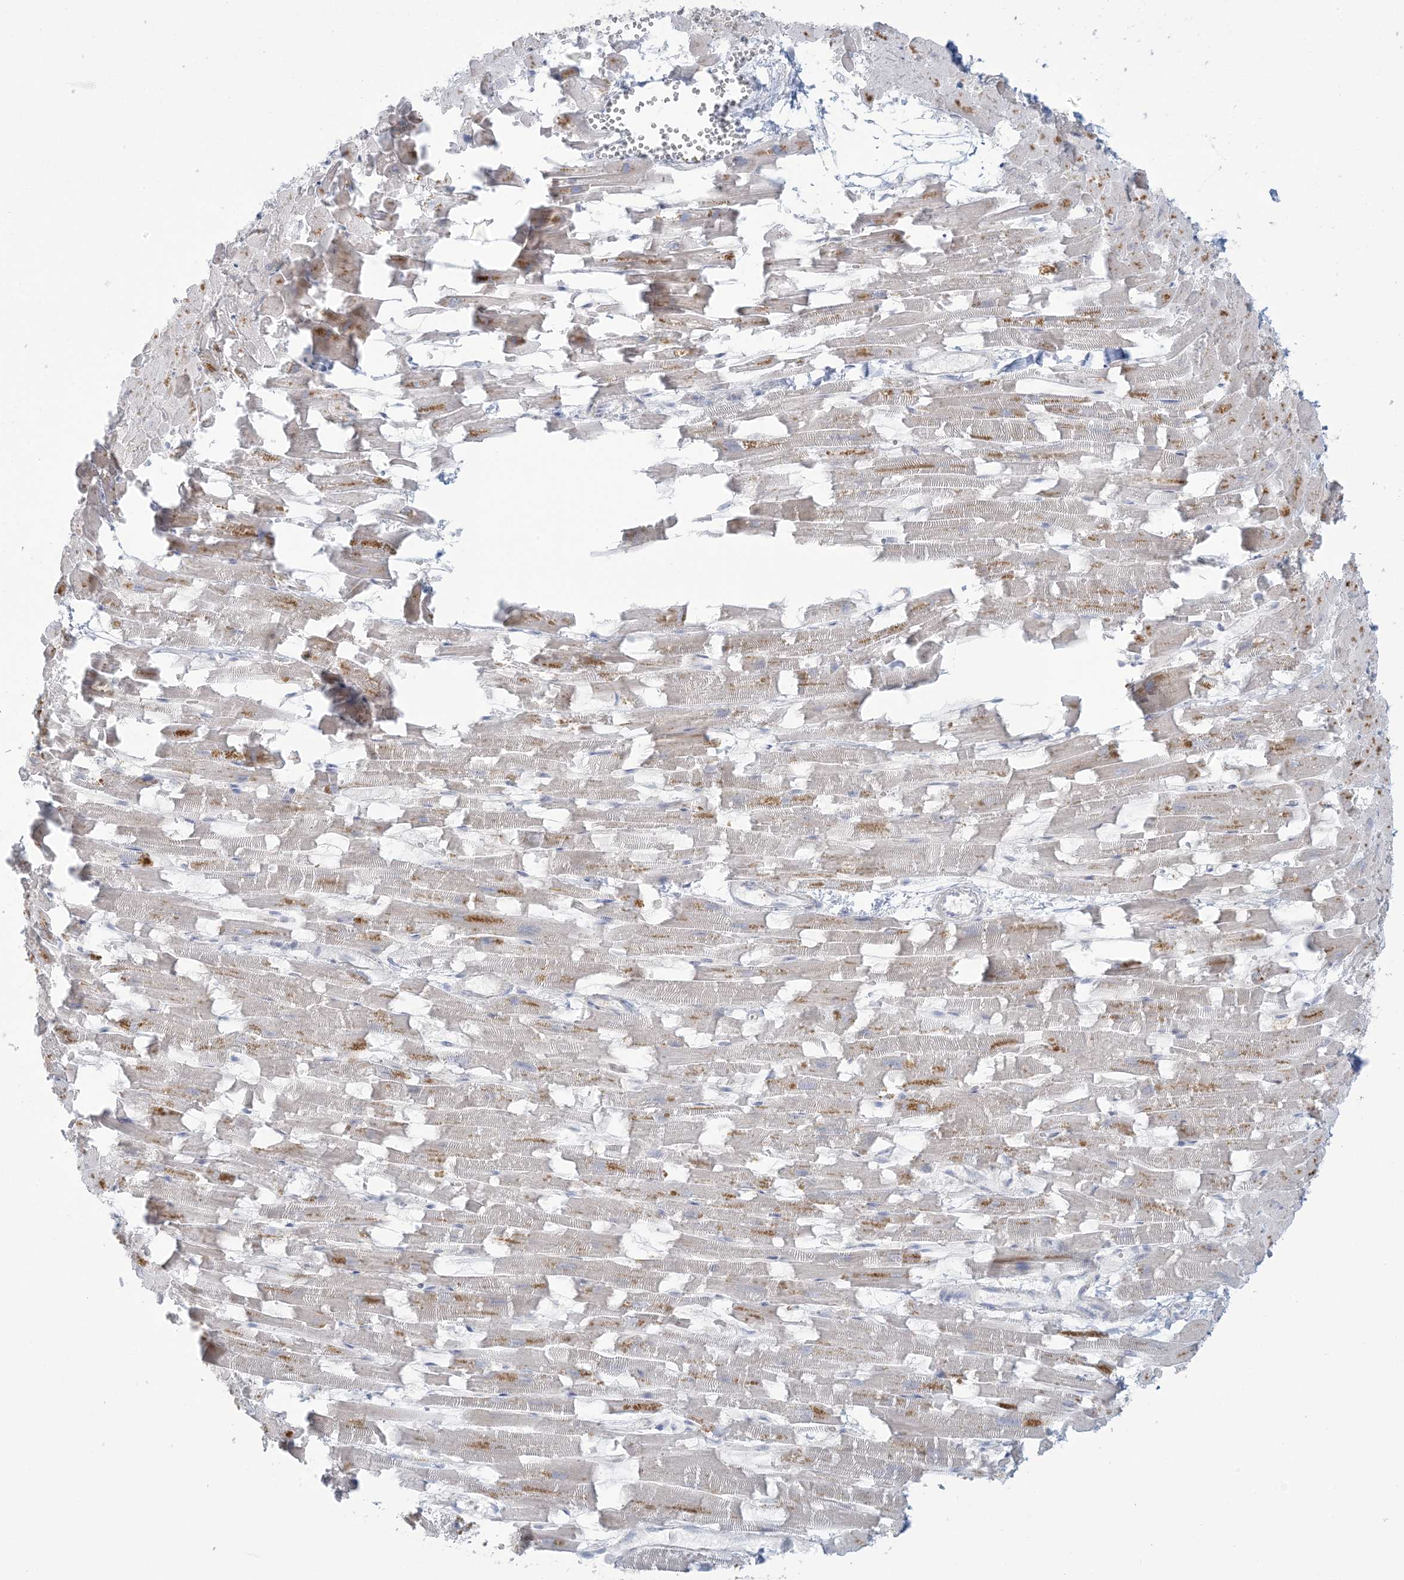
{"staining": {"intensity": "weak", "quantity": "25%-75%", "location": "cytoplasmic/membranous"}, "tissue": "heart muscle", "cell_type": "Cardiomyocytes", "image_type": "normal", "snomed": [{"axis": "morphology", "description": "Normal tissue, NOS"}, {"axis": "topography", "description": "Heart"}], "caption": "Heart muscle stained with DAB immunohistochemistry exhibits low levels of weak cytoplasmic/membranous positivity in about 25%-75% of cardiomyocytes. (DAB (3,3'-diaminobenzidine) IHC with brightfield microscopy, high magnification).", "gene": "NRBP2", "patient": {"sex": "female", "age": 64}}